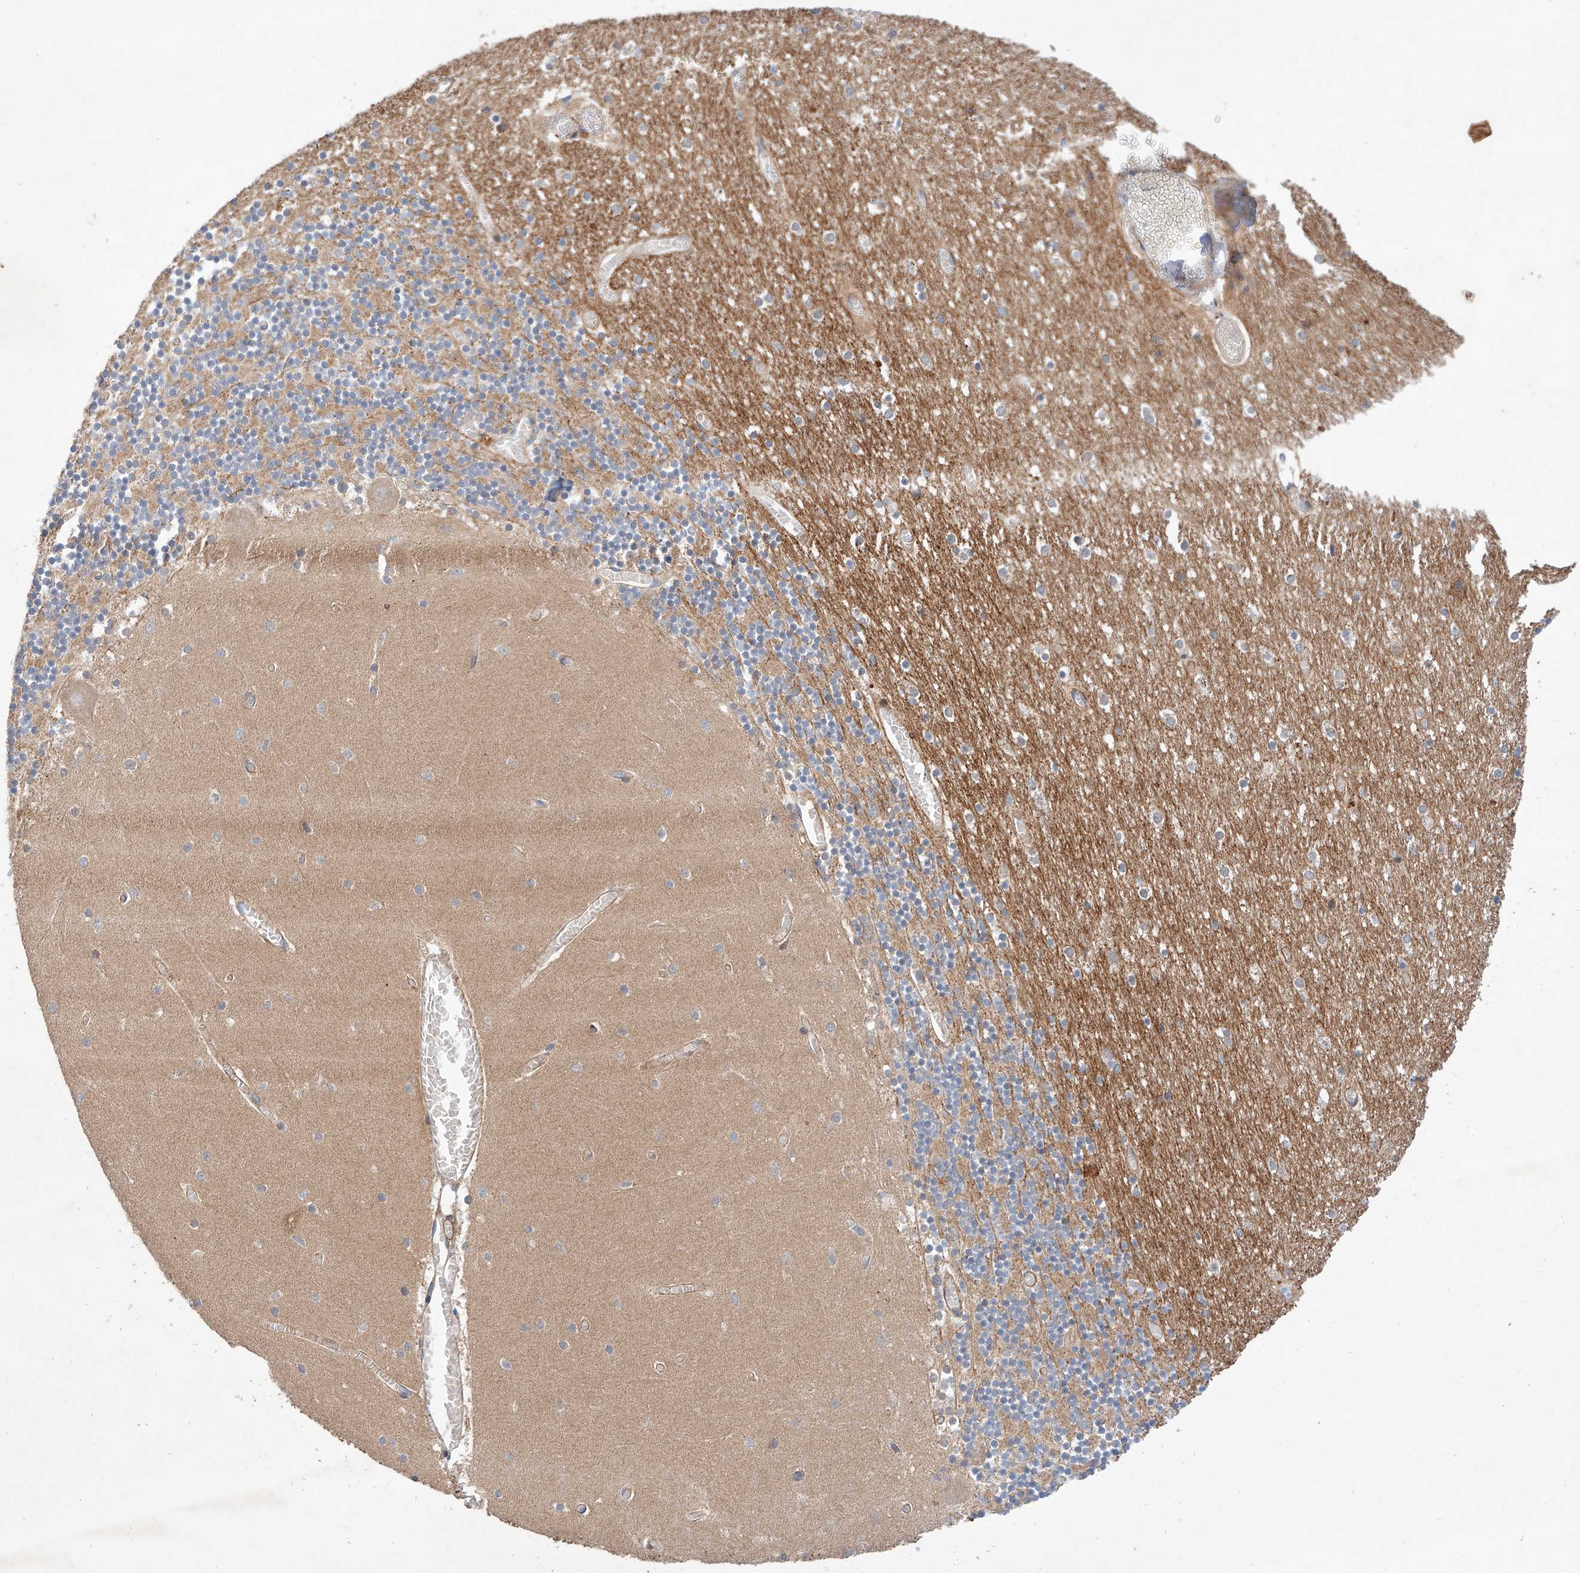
{"staining": {"intensity": "moderate", "quantity": ">75%", "location": "cytoplasmic/membranous"}, "tissue": "cerebellum", "cell_type": "Cells in granular layer", "image_type": "normal", "snomed": [{"axis": "morphology", "description": "Normal tissue, NOS"}, {"axis": "topography", "description": "Cerebellum"}], "caption": "High-power microscopy captured an immunohistochemistry (IHC) micrograph of unremarkable cerebellum, revealing moderate cytoplasmic/membranous expression in about >75% of cells in granular layer.", "gene": "RAB23", "patient": {"sex": "female", "age": 28}}